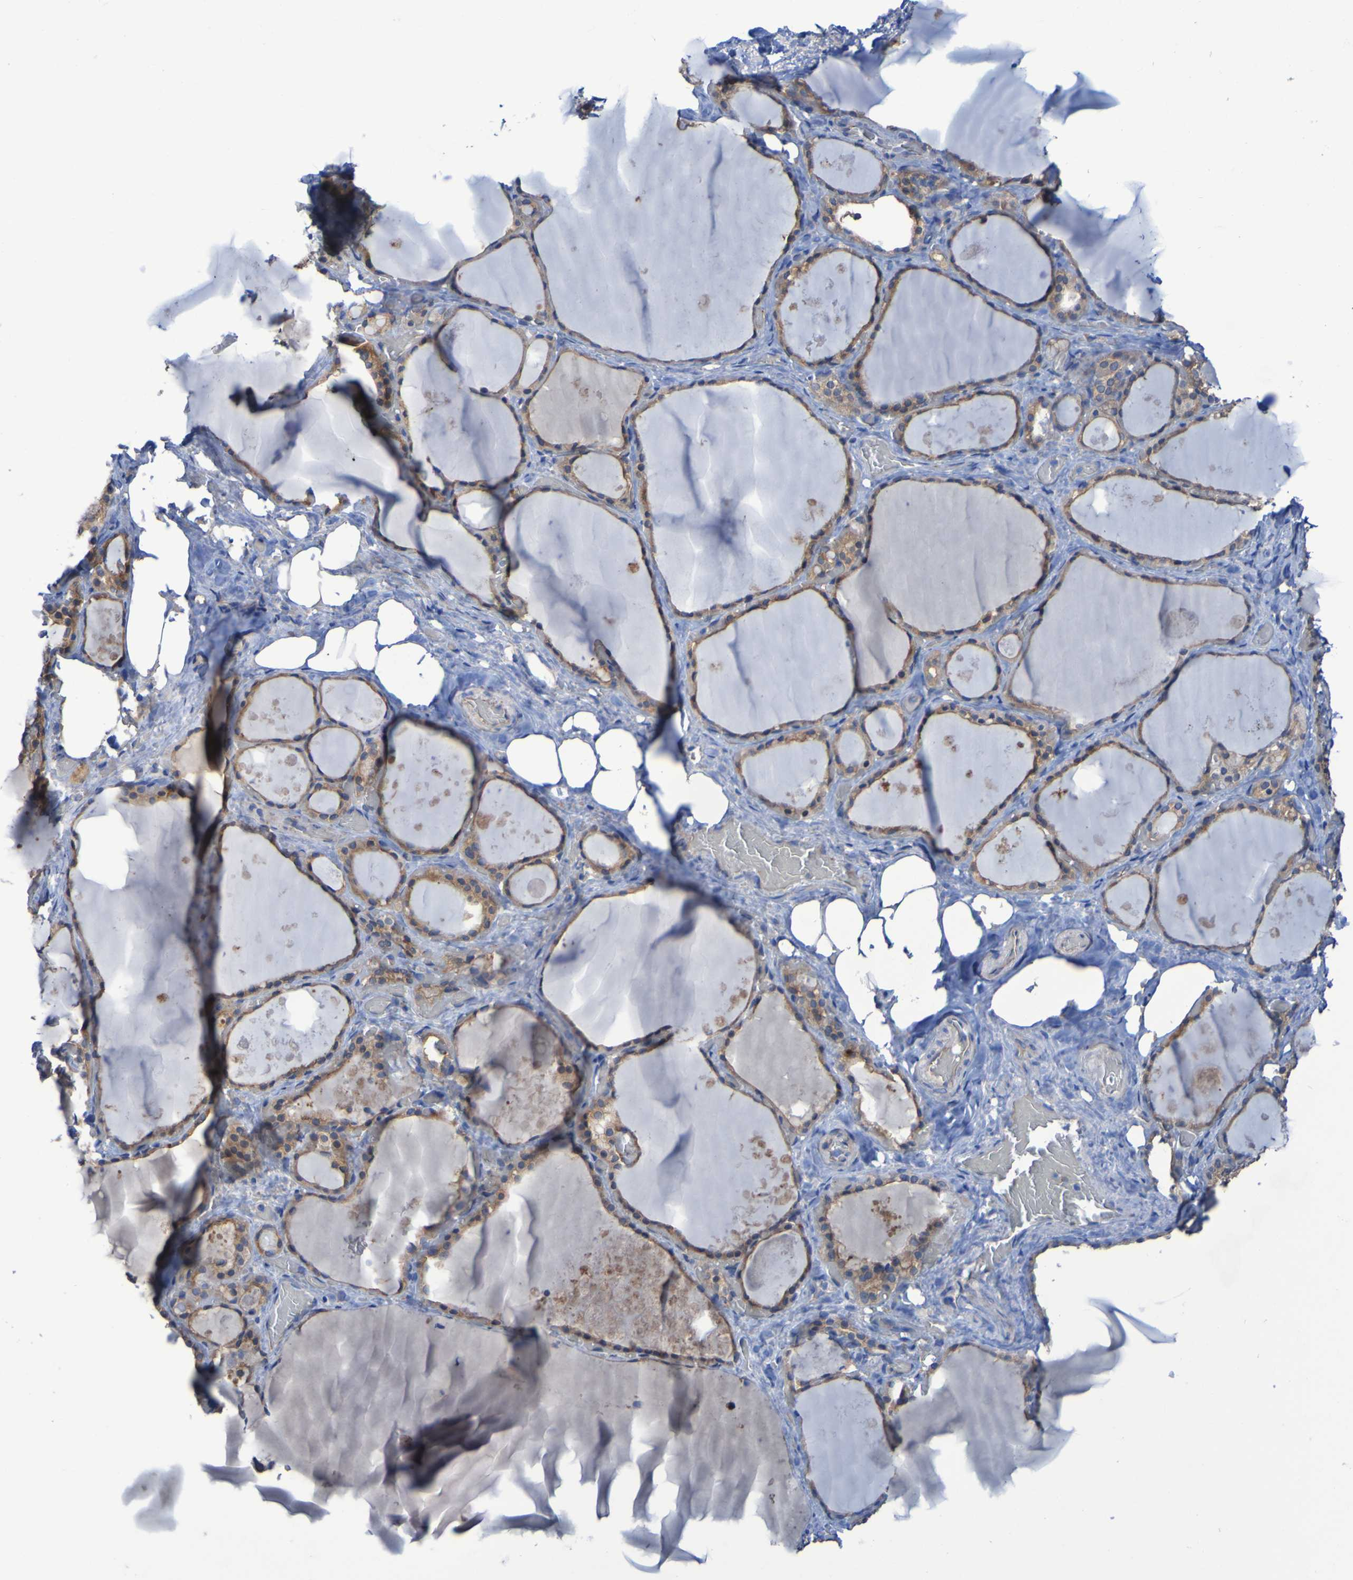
{"staining": {"intensity": "moderate", "quantity": ">75%", "location": "cytoplasmic/membranous"}, "tissue": "thyroid gland", "cell_type": "Glandular cells", "image_type": "normal", "snomed": [{"axis": "morphology", "description": "Normal tissue, NOS"}, {"axis": "topography", "description": "Thyroid gland"}], "caption": "There is medium levels of moderate cytoplasmic/membranous staining in glandular cells of unremarkable thyroid gland, as demonstrated by immunohistochemical staining (brown color).", "gene": "ARHGEF16", "patient": {"sex": "male", "age": 61}}